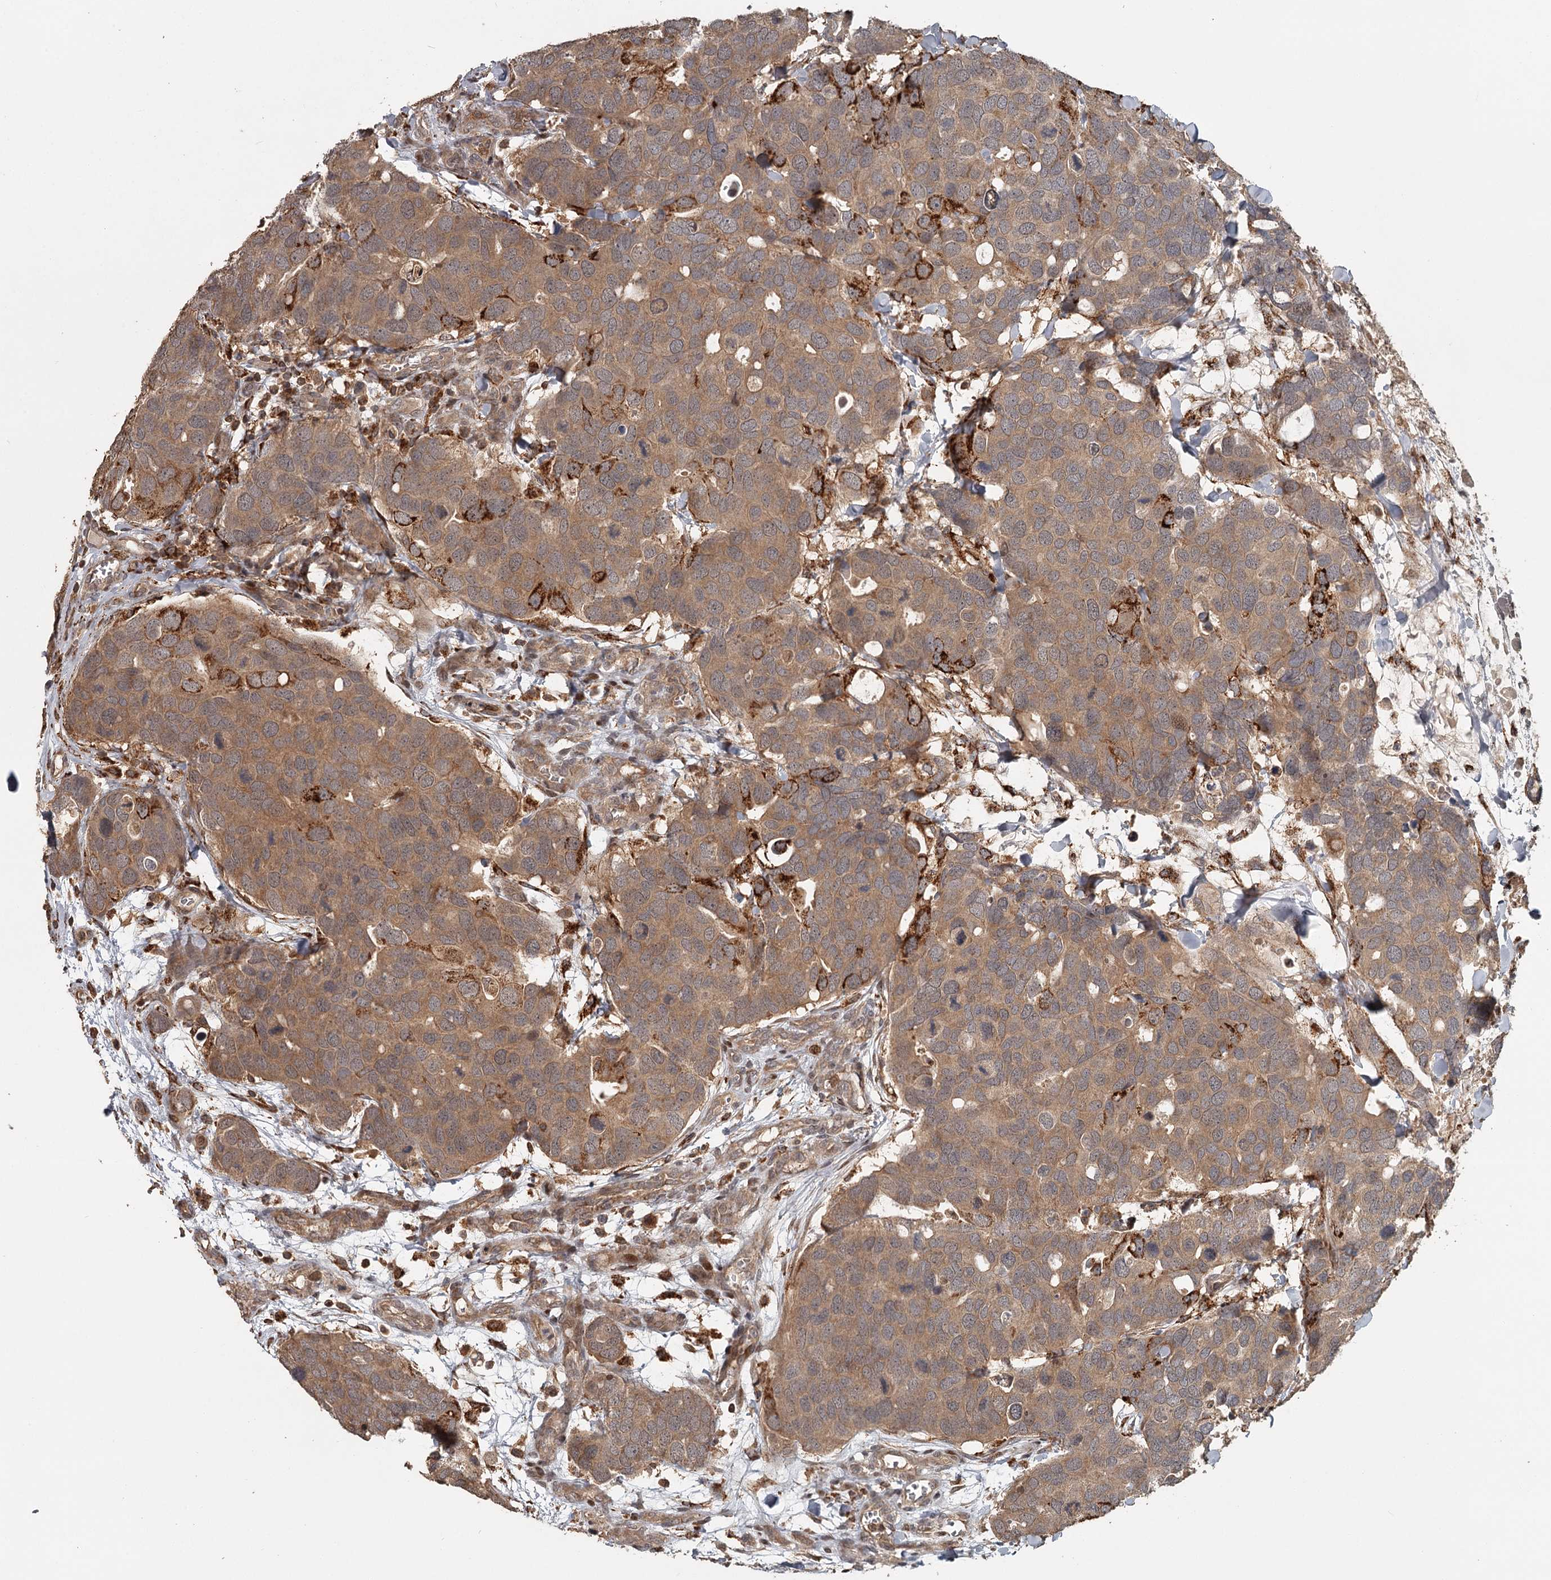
{"staining": {"intensity": "moderate", "quantity": ">75%", "location": "cytoplasmic/membranous"}, "tissue": "breast cancer", "cell_type": "Tumor cells", "image_type": "cancer", "snomed": [{"axis": "morphology", "description": "Duct carcinoma"}, {"axis": "topography", "description": "Breast"}], "caption": "Moderate cytoplasmic/membranous staining for a protein is present in about >75% of tumor cells of breast cancer using immunohistochemistry.", "gene": "FAXC", "patient": {"sex": "female", "age": 83}}